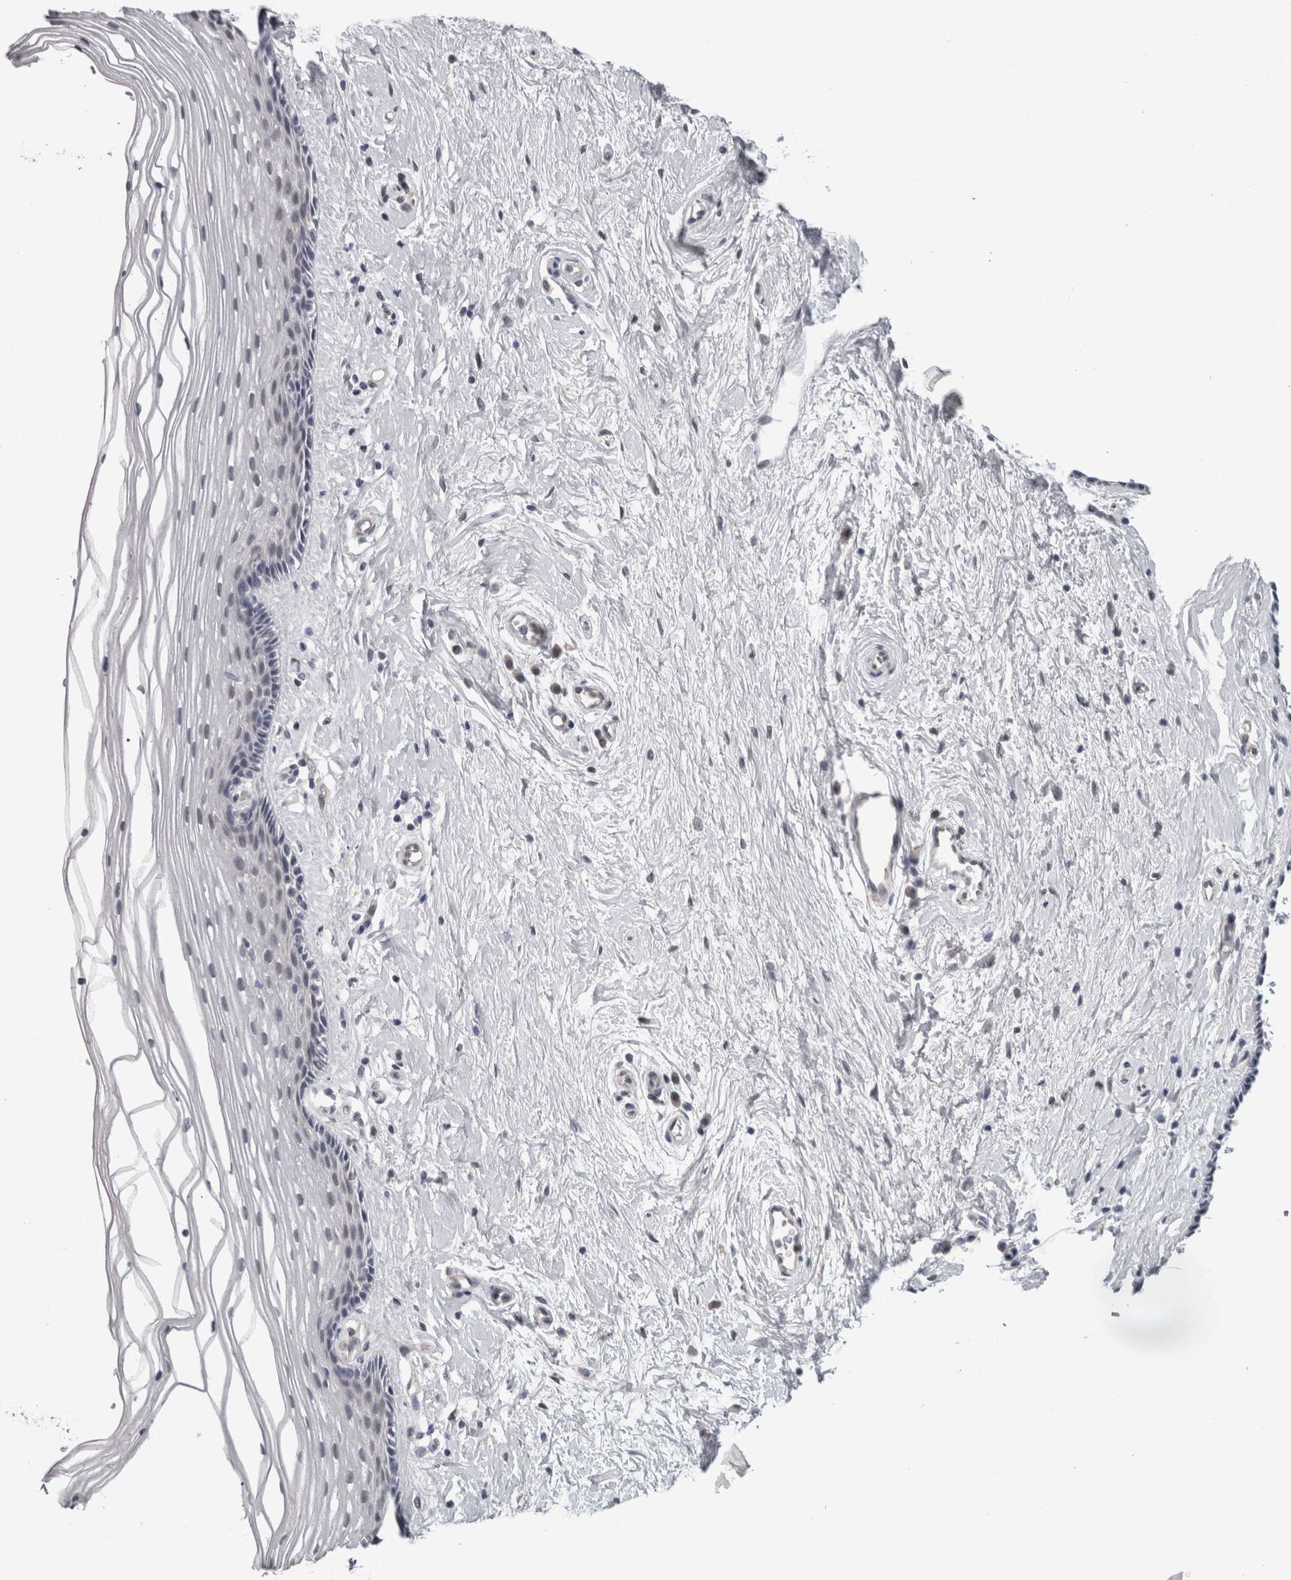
{"staining": {"intensity": "negative", "quantity": "none", "location": "none"}, "tissue": "vagina", "cell_type": "Squamous epithelial cells", "image_type": "normal", "snomed": [{"axis": "morphology", "description": "Normal tissue, NOS"}, {"axis": "topography", "description": "Vagina"}], "caption": "Immunohistochemistry (IHC) of unremarkable vagina exhibits no positivity in squamous epithelial cells. (Brightfield microscopy of DAB IHC at high magnification).", "gene": "LYZL6", "patient": {"sex": "female", "age": 46}}